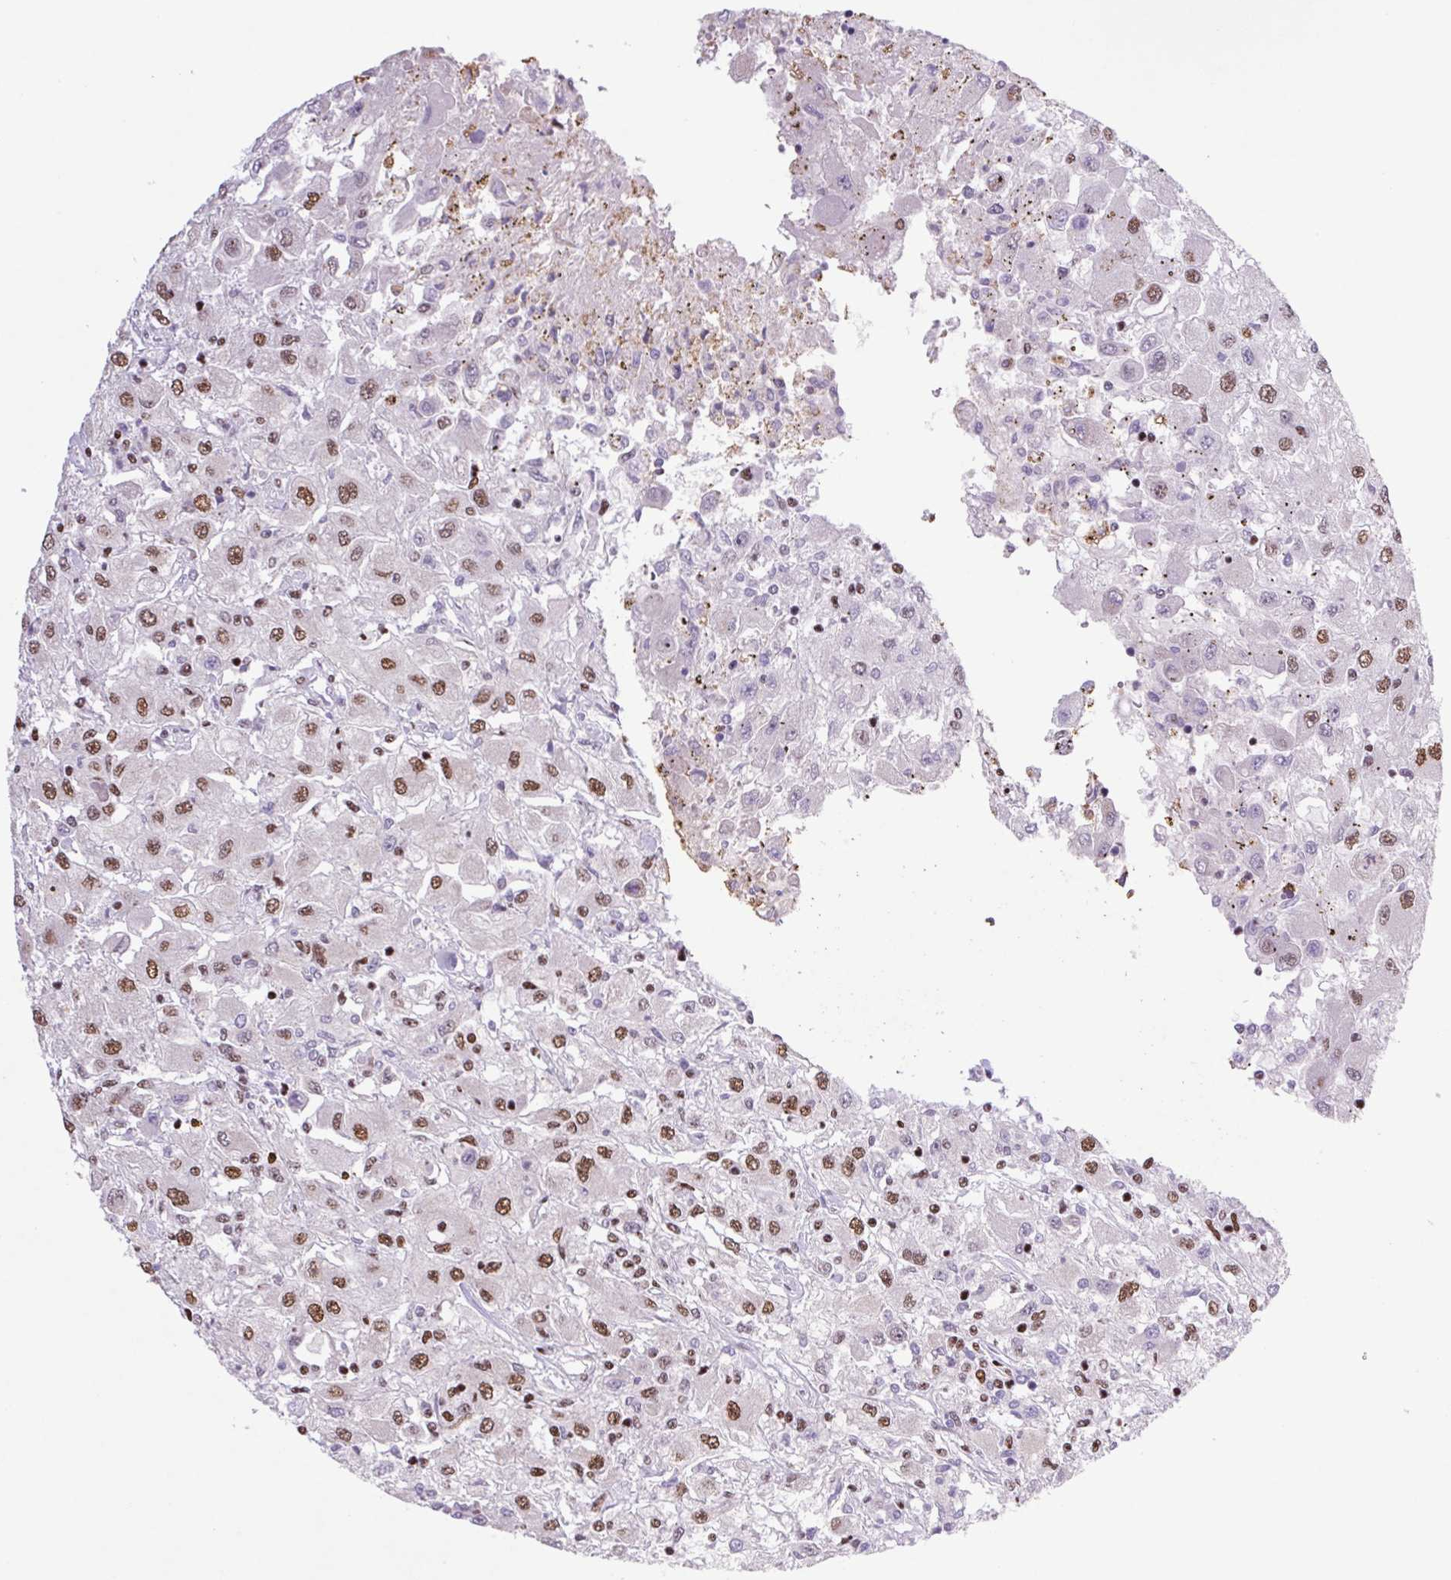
{"staining": {"intensity": "strong", "quantity": "25%-75%", "location": "nuclear"}, "tissue": "renal cancer", "cell_type": "Tumor cells", "image_type": "cancer", "snomed": [{"axis": "morphology", "description": "Adenocarcinoma, NOS"}, {"axis": "topography", "description": "Kidney"}], "caption": "A high amount of strong nuclear staining is appreciated in approximately 25%-75% of tumor cells in renal cancer tissue. The protein of interest is shown in brown color, while the nuclei are stained blue.", "gene": "LDLRAD4", "patient": {"sex": "female", "age": 67}}